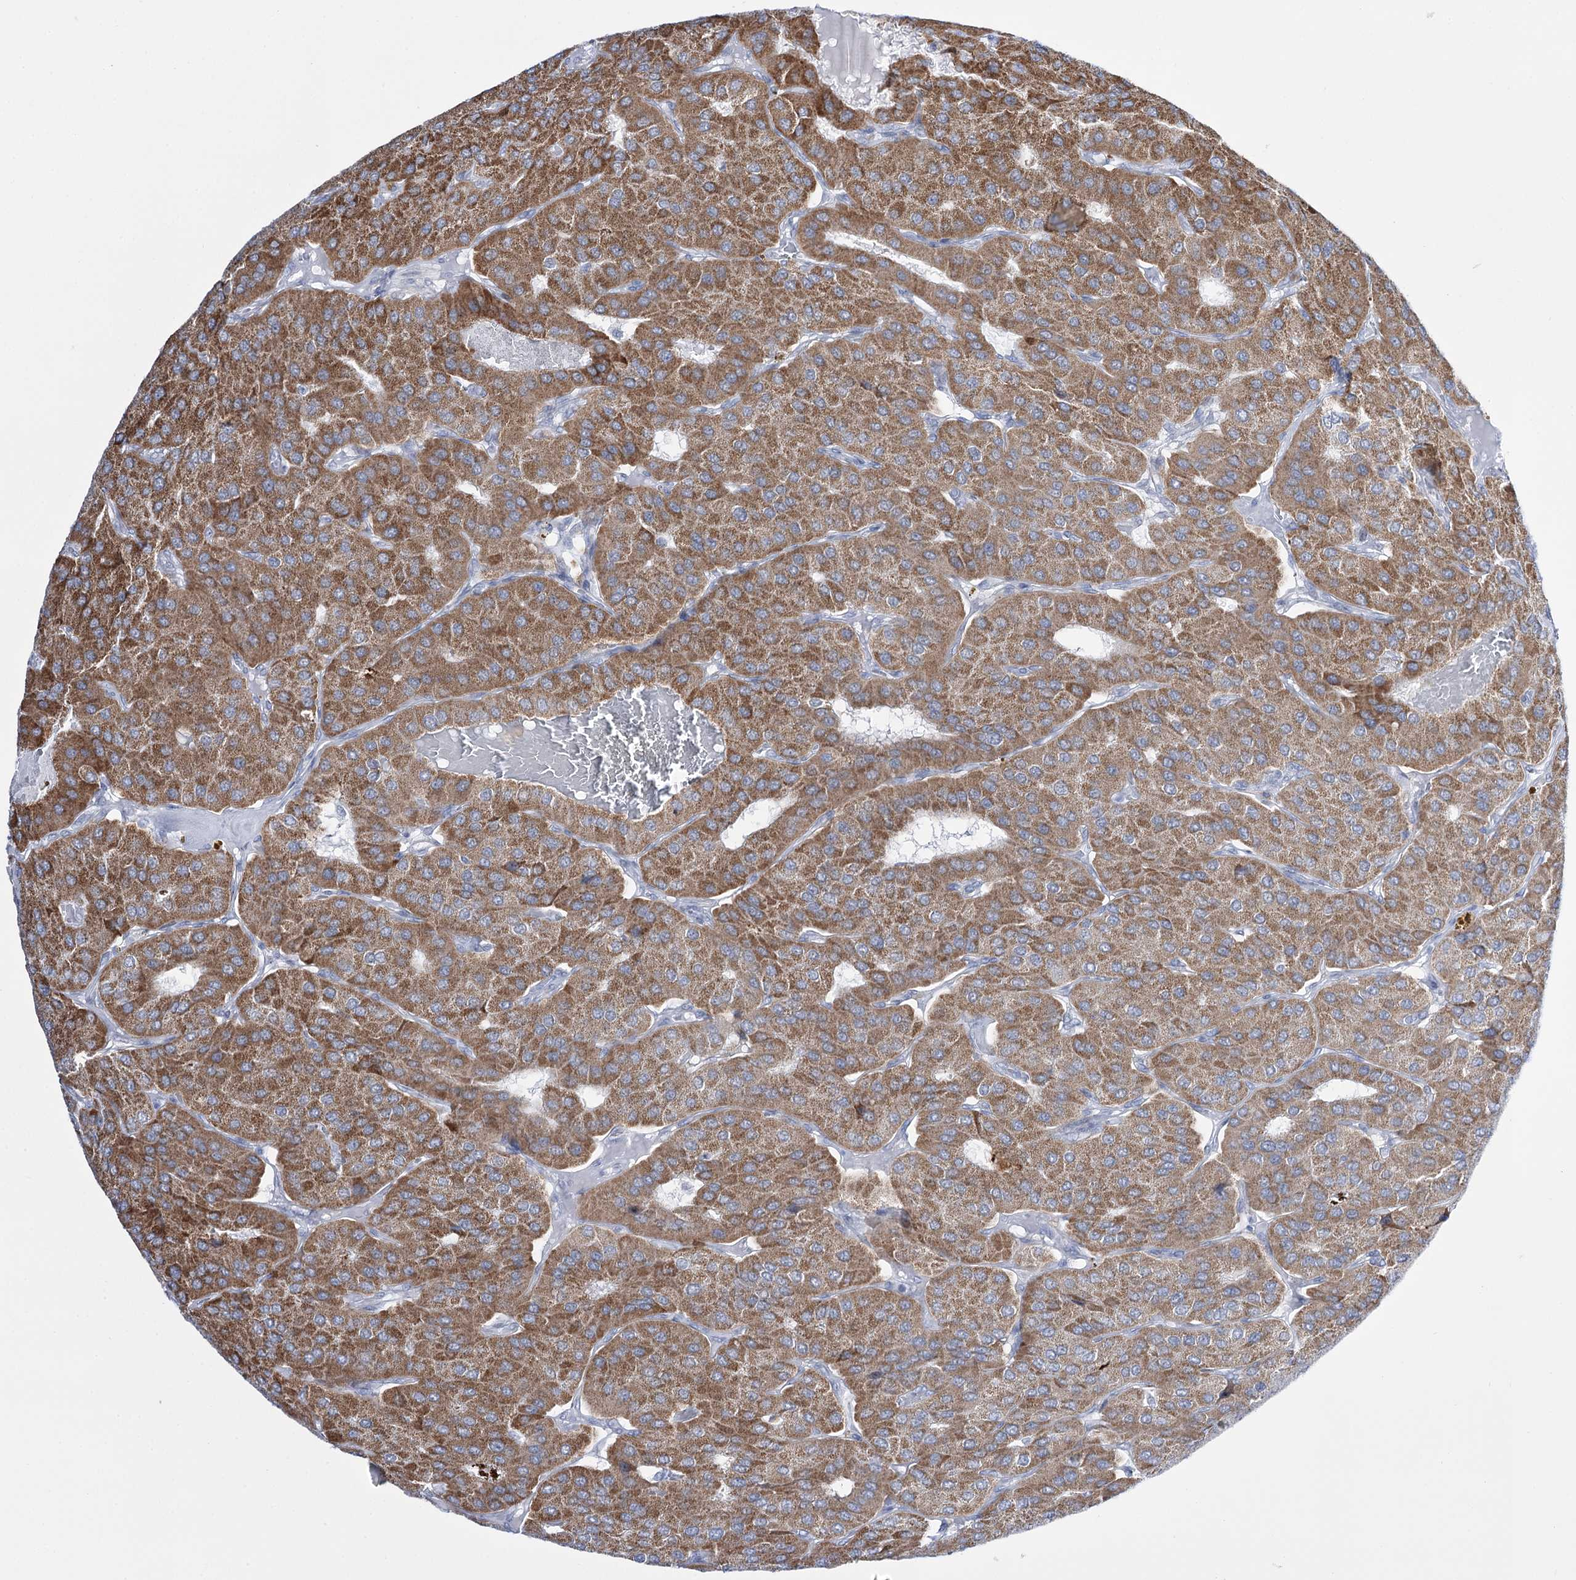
{"staining": {"intensity": "moderate", "quantity": ">75%", "location": "cytoplasmic/membranous"}, "tissue": "parathyroid gland", "cell_type": "Glandular cells", "image_type": "normal", "snomed": [{"axis": "morphology", "description": "Normal tissue, NOS"}, {"axis": "morphology", "description": "Adenoma, NOS"}, {"axis": "topography", "description": "Parathyroid gland"}], "caption": "Protein staining displays moderate cytoplasmic/membranous positivity in about >75% of glandular cells in unremarkable parathyroid gland.", "gene": "RBM15B", "patient": {"sex": "female", "age": 86}}